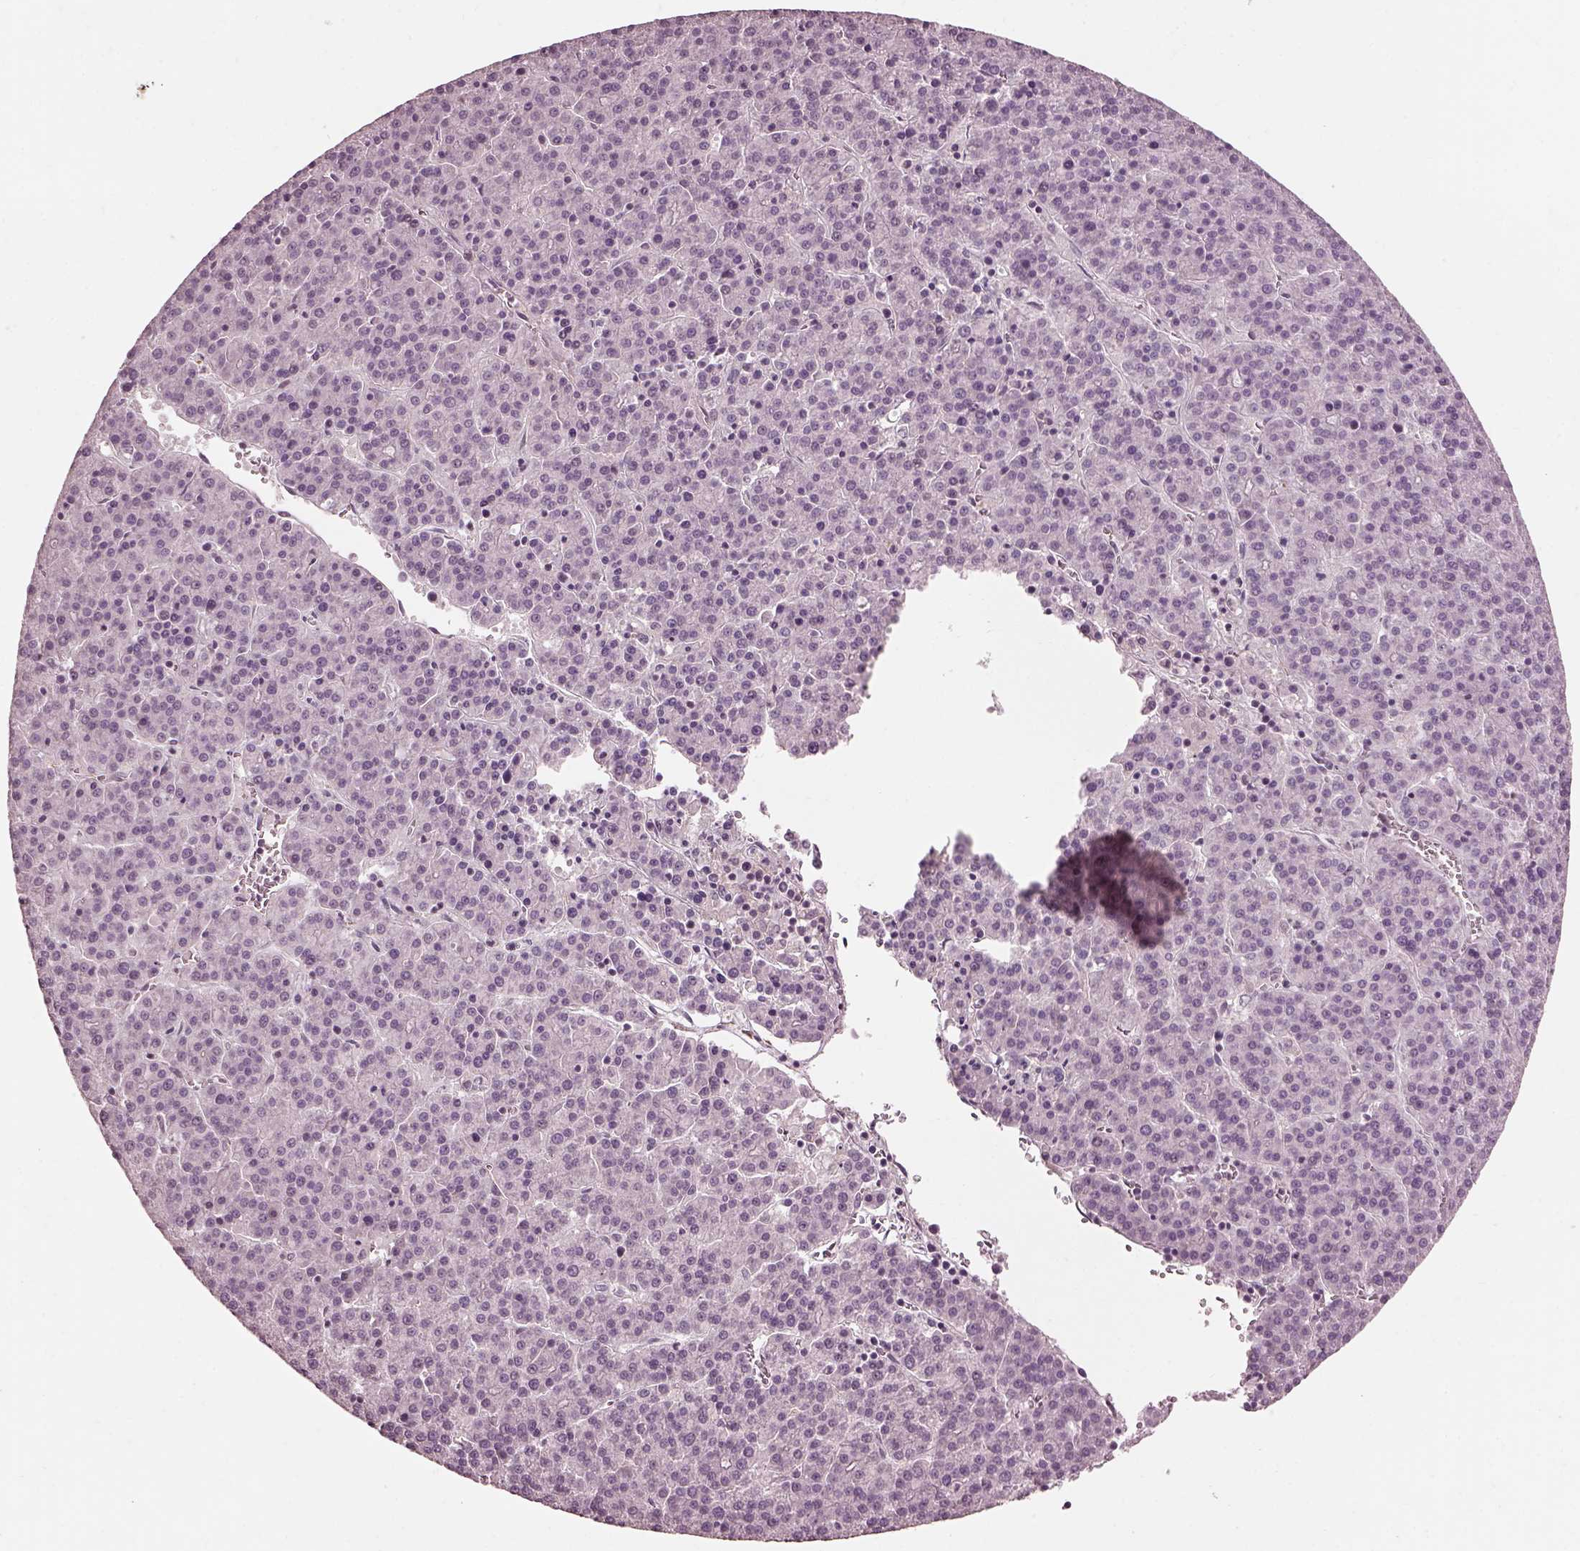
{"staining": {"intensity": "negative", "quantity": "none", "location": "none"}, "tissue": "liver cancer", "cell_type": "Tumor cells", "image_type": "cancer", "snomed": [{"axis": "morphology", "description": "Carcinoma, Hepatocellular, NOS"}, {"axis": "topography", "description": "Liver"}], "caption": "This is a image of immunohistochemistry (IHC) staining of hepatocellular carcinoma (liver), which shows no staining in tumor cells.", "gene": "EFEMP1", "patient": {"sex": "female", "age": 58}}